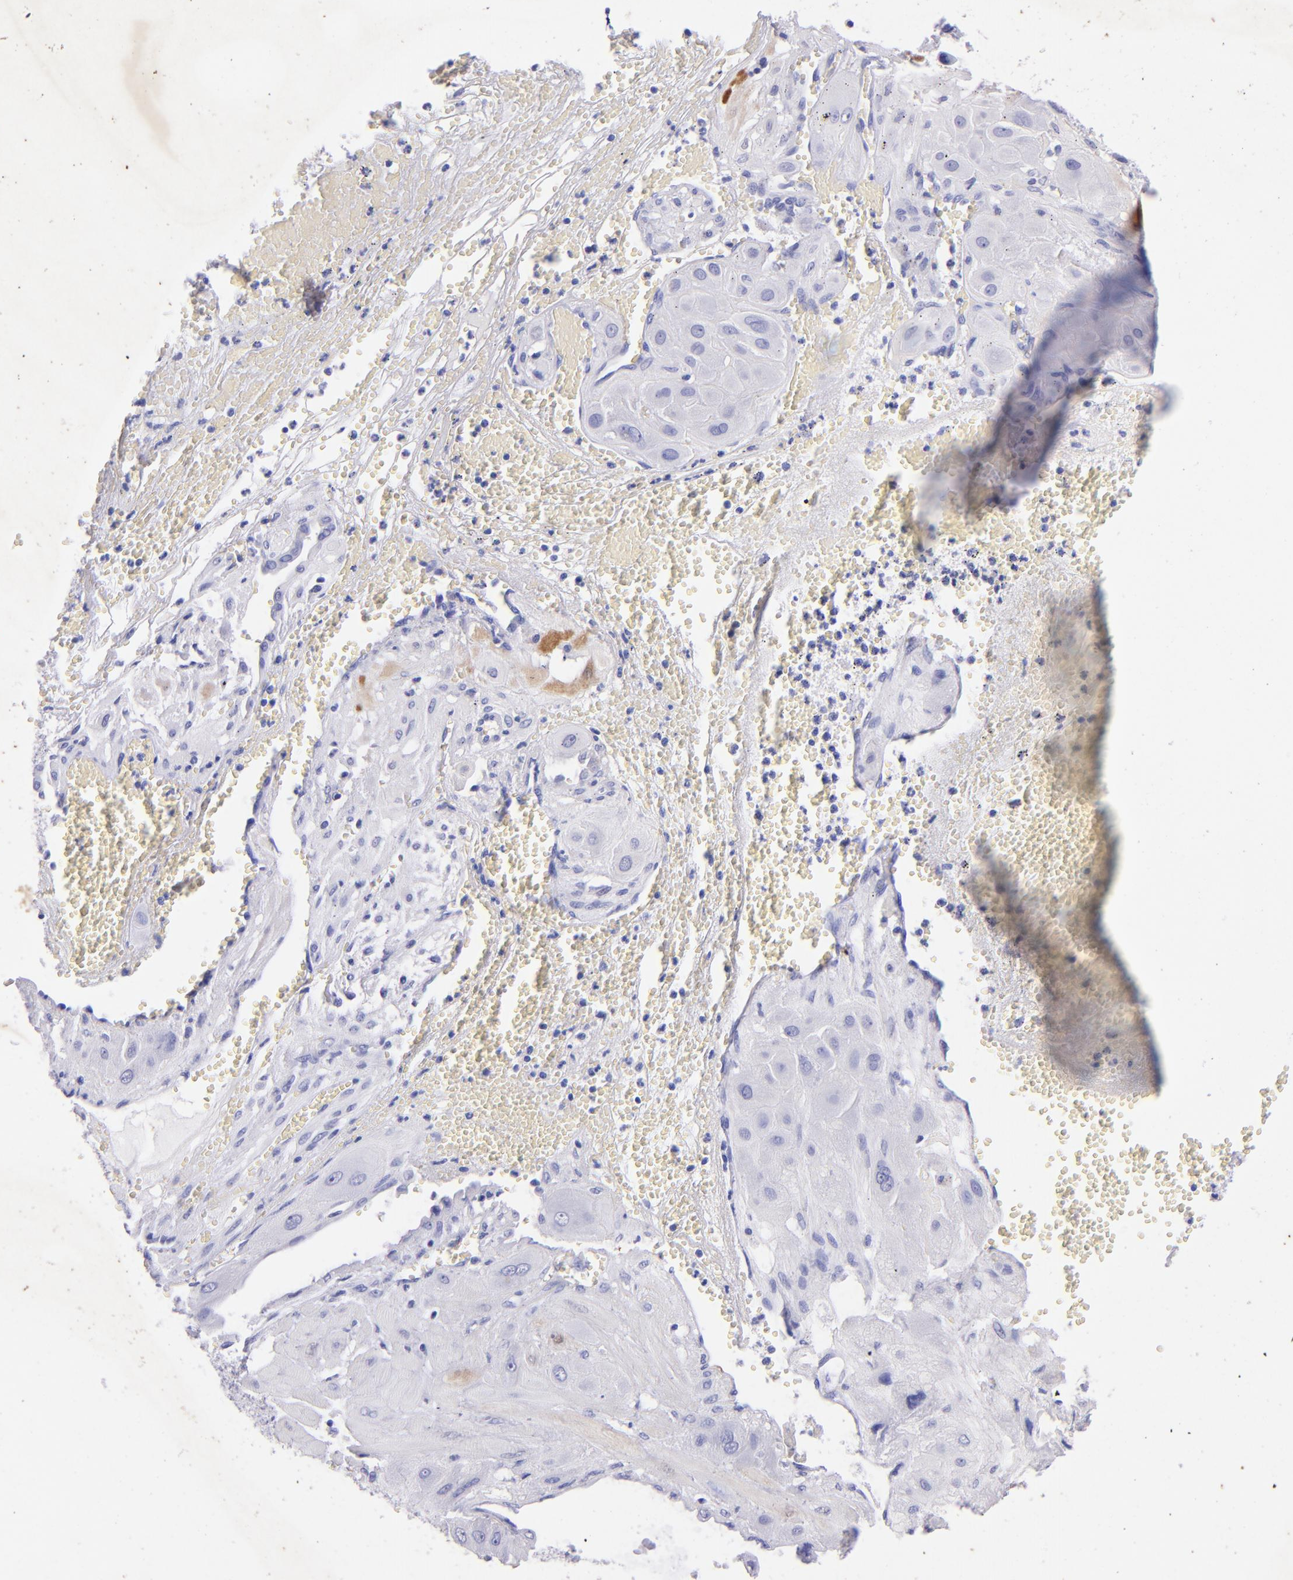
{"staining": {"intensity": "weak", "quantity": "<25%", "location": "cytoplasmic/membranous"}, "tissue": "cervical cancer", "cell_type": "Tumor cells", "image_type": "cancer", "snomed": [{"axis": "morphology", "description": "Squamous cell carcinoma, NOS"}, {"axis": "topography", "description": "Cervix"}], "caption": "Immunohistochemistry (IHC) image of neoplastic tissue: squamous cell carcinoma (cervical) stained with DAB (3,3'-diaminobenzidine) exhibits no significant protein expression in tumor cells.", "gene": "UCHL1", "patient": {"sex": "female", "age": 34}}